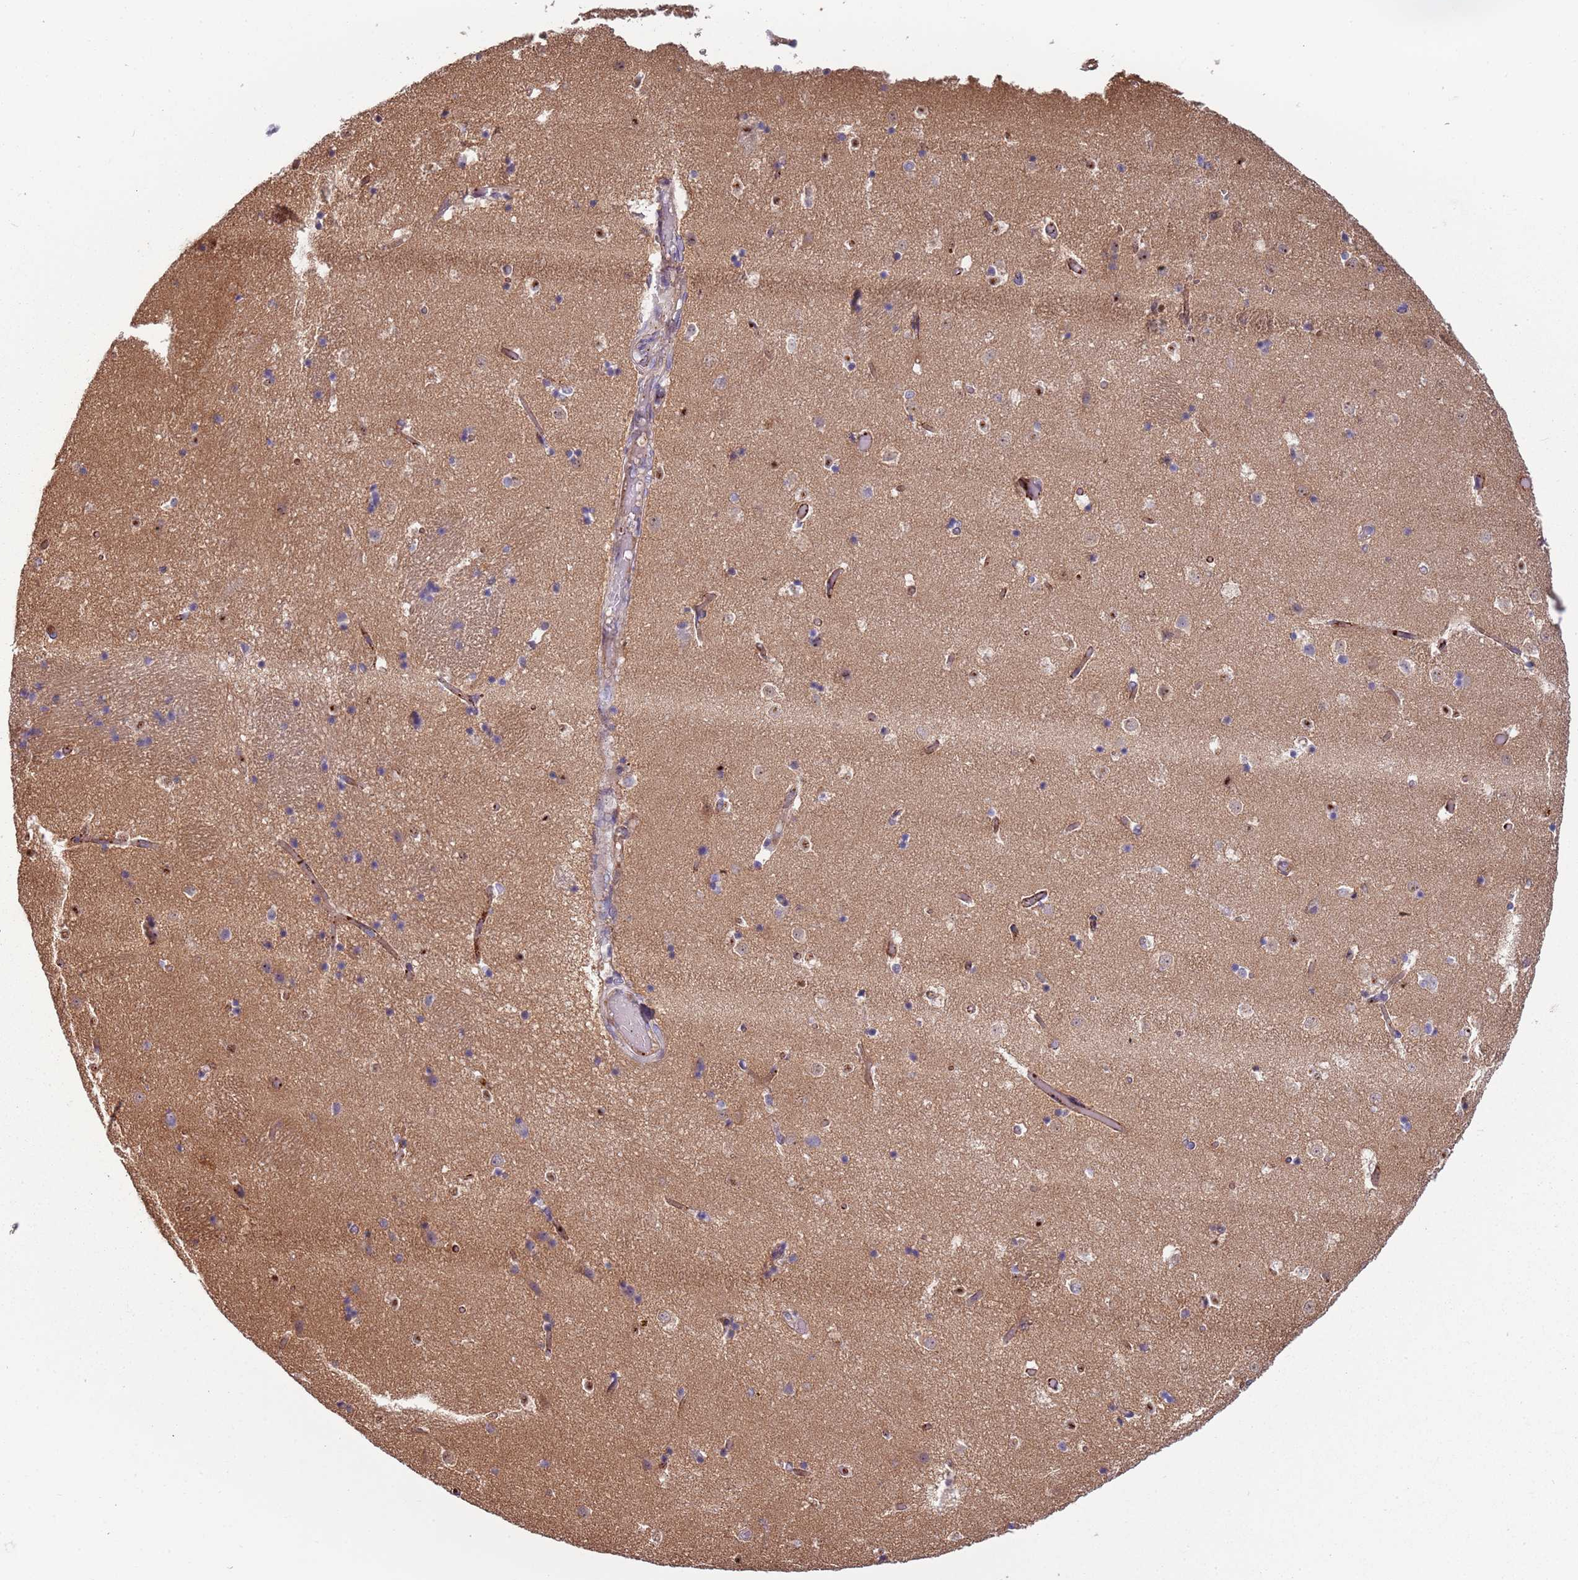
{"staining": {"intensity": "negative", "quantity": "none", "location": "none"}, "tissue": "caudate", "cell_type": "Glial cells", "image_type": "normal", "snomed": [{"axis": "morphology", "description": "Normal tissue, NOS"}, {"axis": "topography", "description": "Lateral ventricle wall"}], "caption": "Immunohistochemical staining of normal human caudate shows no significant positivity in glial cells.", "gene": "NADK", "patient": {"sex": "female", "age": 52}}